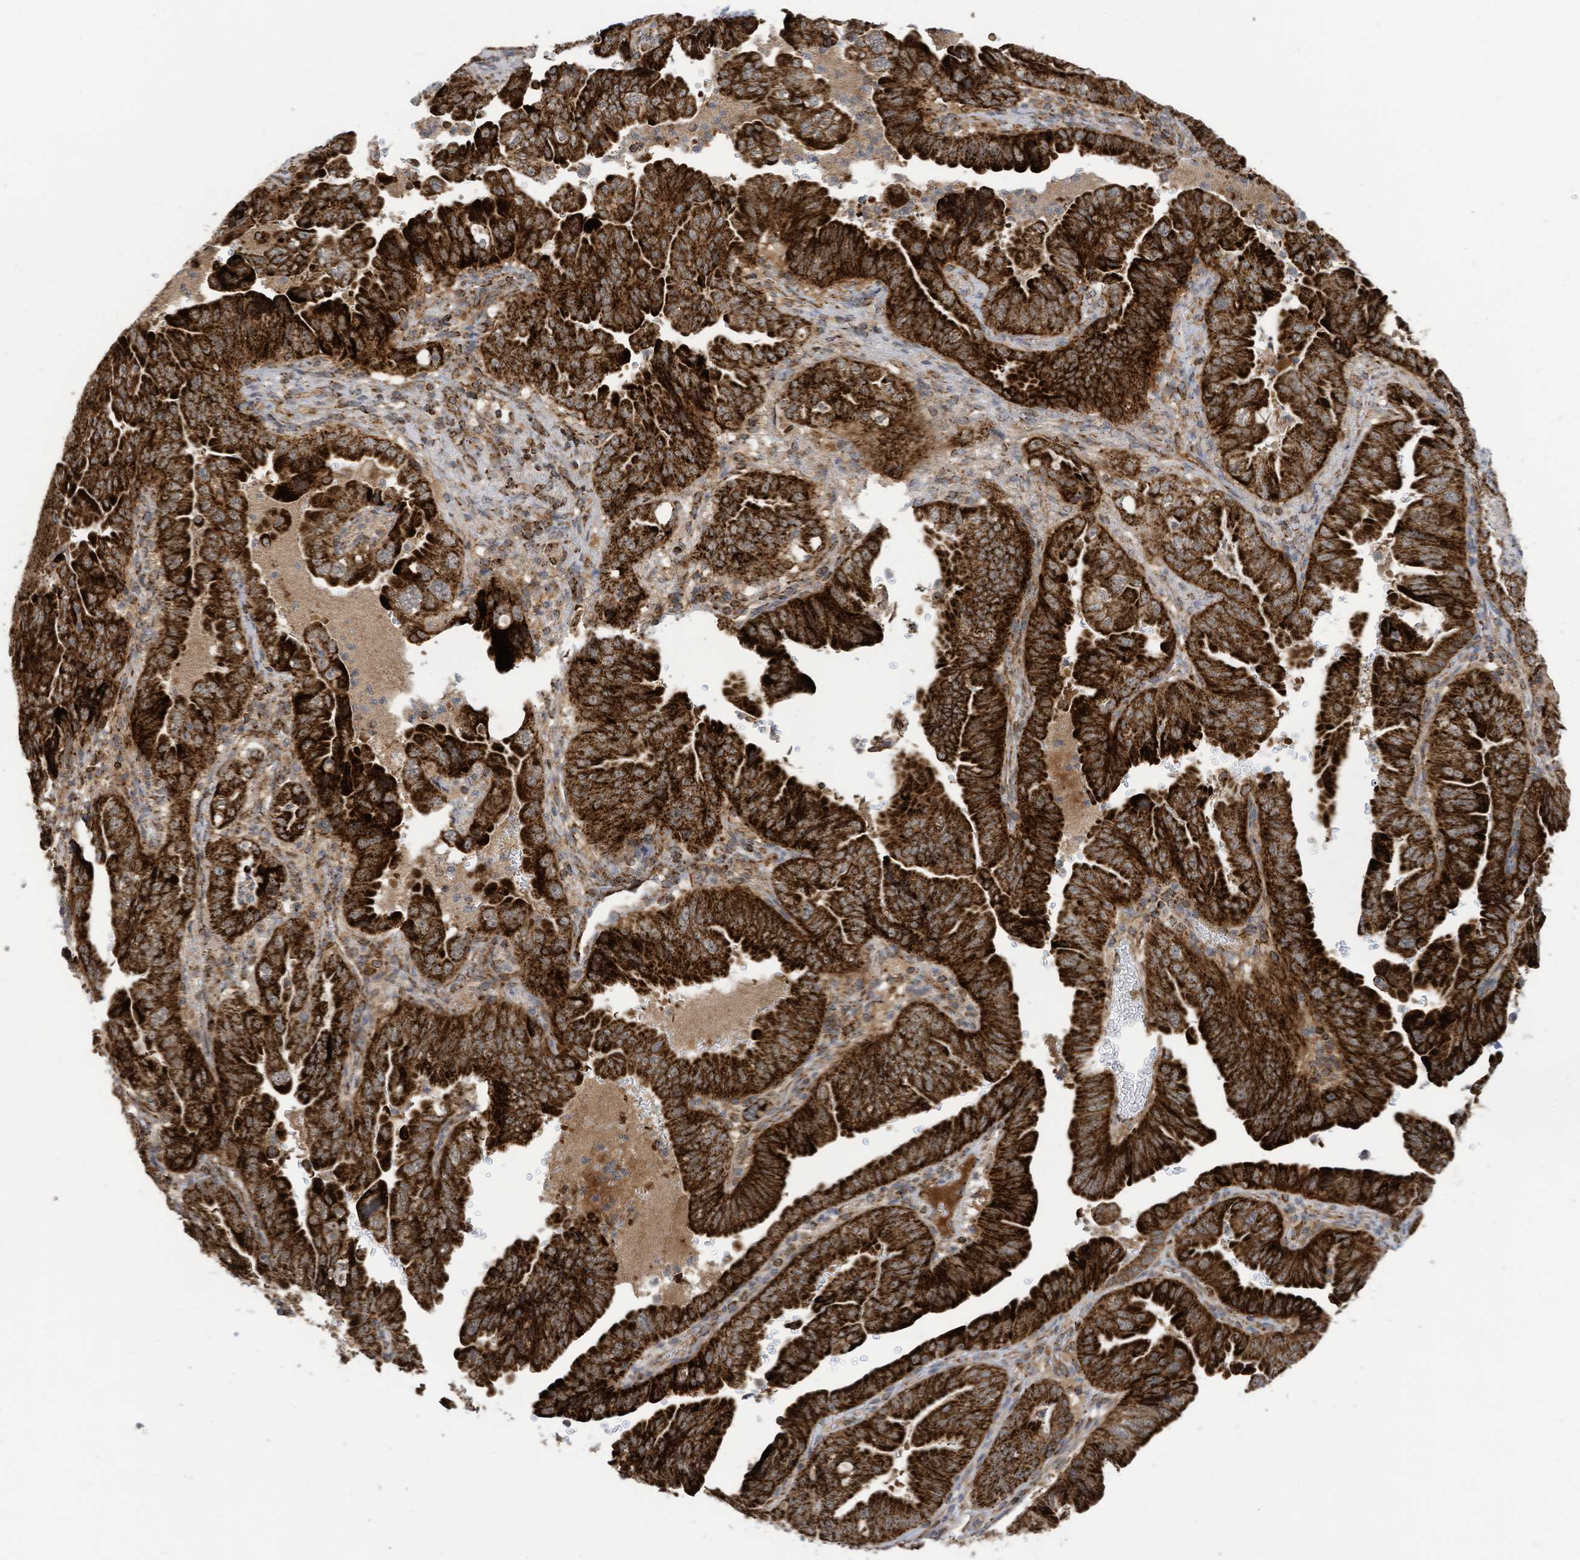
{"staining": {"intensity": "strong", "quantity": ">75%", "location": "cytoplasmic/membranous"}, "tissue": "pancreatic cancer", "cell_type": "Tumor cells", "image_type": "cancer", "snomed": [{"axis": "morphology", "description": "Adenocarcinoma, NOS"}, {"axis": "topography", "description": "Pancreas"}], "caption": "Pancreatic cancer stained with a brown dye displays strong cytoplasmic/membranous positive expression in about >75% of tumor cells.", "gene": "COX10", "patient": {"sex": "male", "age": 70}}